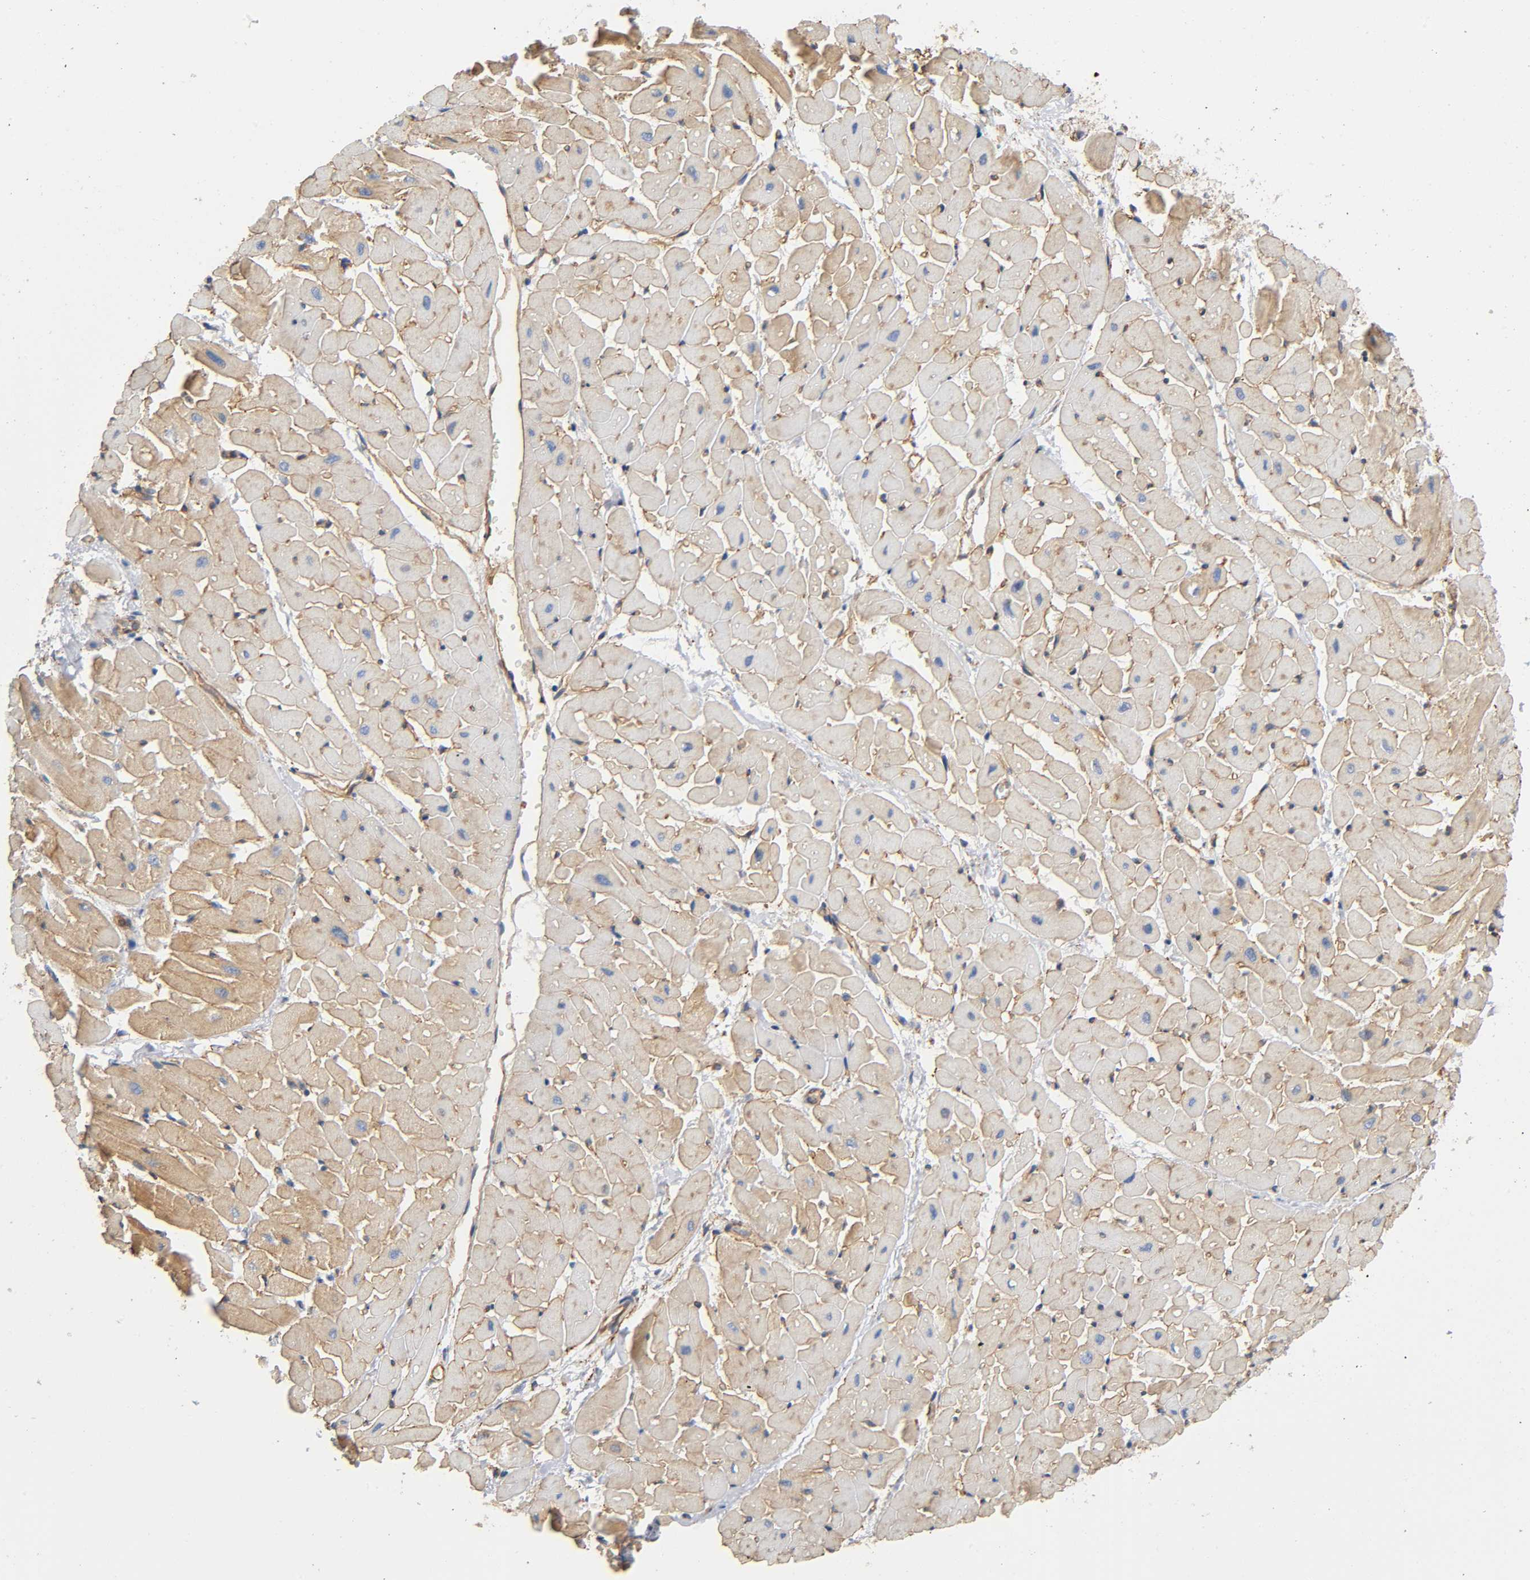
{"staining": {"intensity": "weak", "quantity": "25%-75%", "location": "cytoplasmic/membranous"}, "tissue": "heart muscle", "cell_type": "Cardiomyocytes", "image_type": "normal", "snomed": [{"axis": "morphology", "description": "Normal tissue, NOS"}, {"axis": "topography", "description": "Heart"}], "caption": "Immunohistochemistry (IHC) (DAB) staining of normal human heart muscle demonstrates weak cytoplasmic/membranous protein expression in approximately 25%-75% of cardiomyocytes.", "gene": "MARS1", "patient": {"sex": "male", "age": 45}}